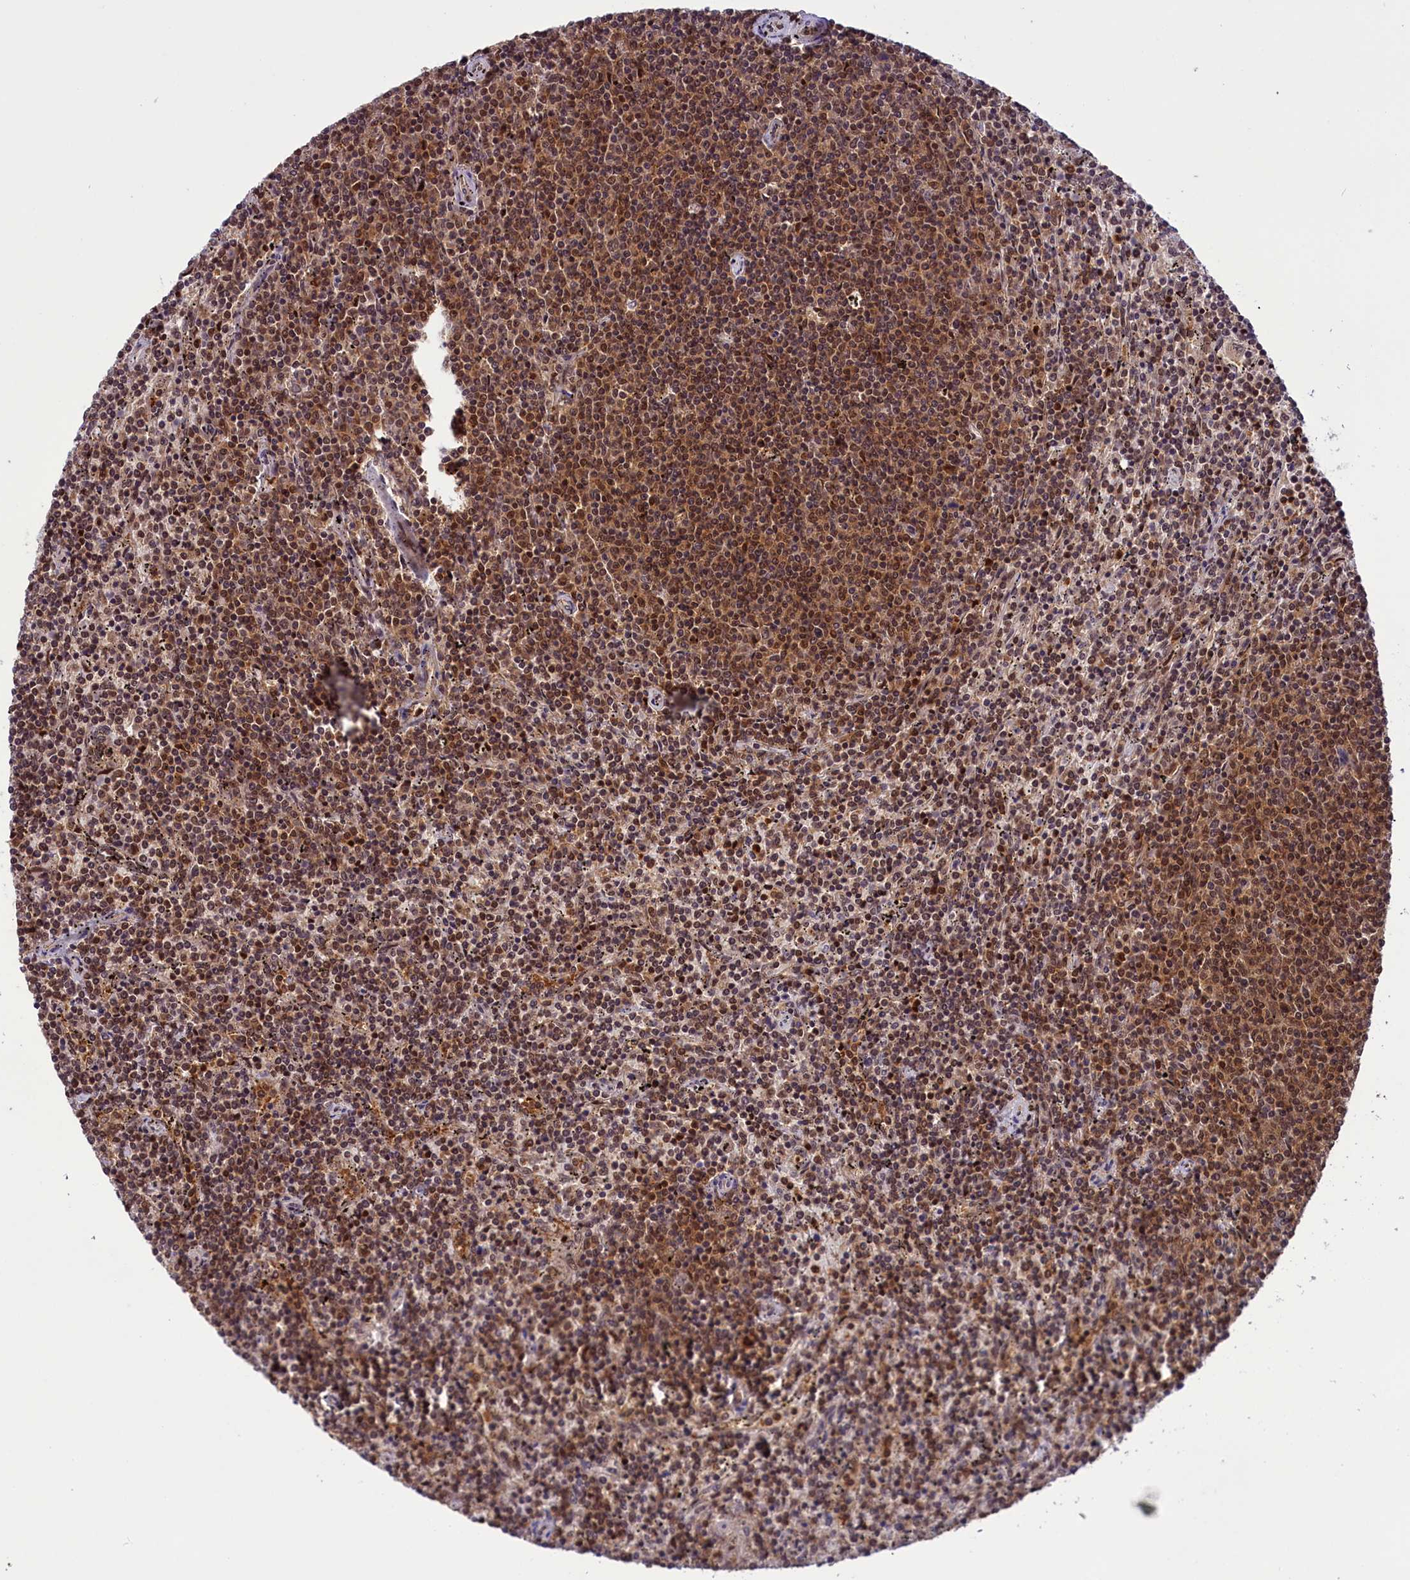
{"staining": {"intensity": "moderate", "quantity": ">75%", "location": "cytoplasmic/membranous,nuclear"}, "tissue": "lymphoma", "cell_type": "Tumor cells", "image_type": "cancer", "snomed": [{"axis": "morphology", "description": "Malignant lymphoma, non-Hodgkin's type, Low grade"}, {"axis": "topography", "description": "Spleen"}], "caption": "Human lymphoma stained with a brown dye displays moderate cytoplasmic/membranous and nuclear positive positivity in about >75% of tumor cells.", "gene": "SLC7A6OS", "patient": {"sex": "female", "age": 50}}